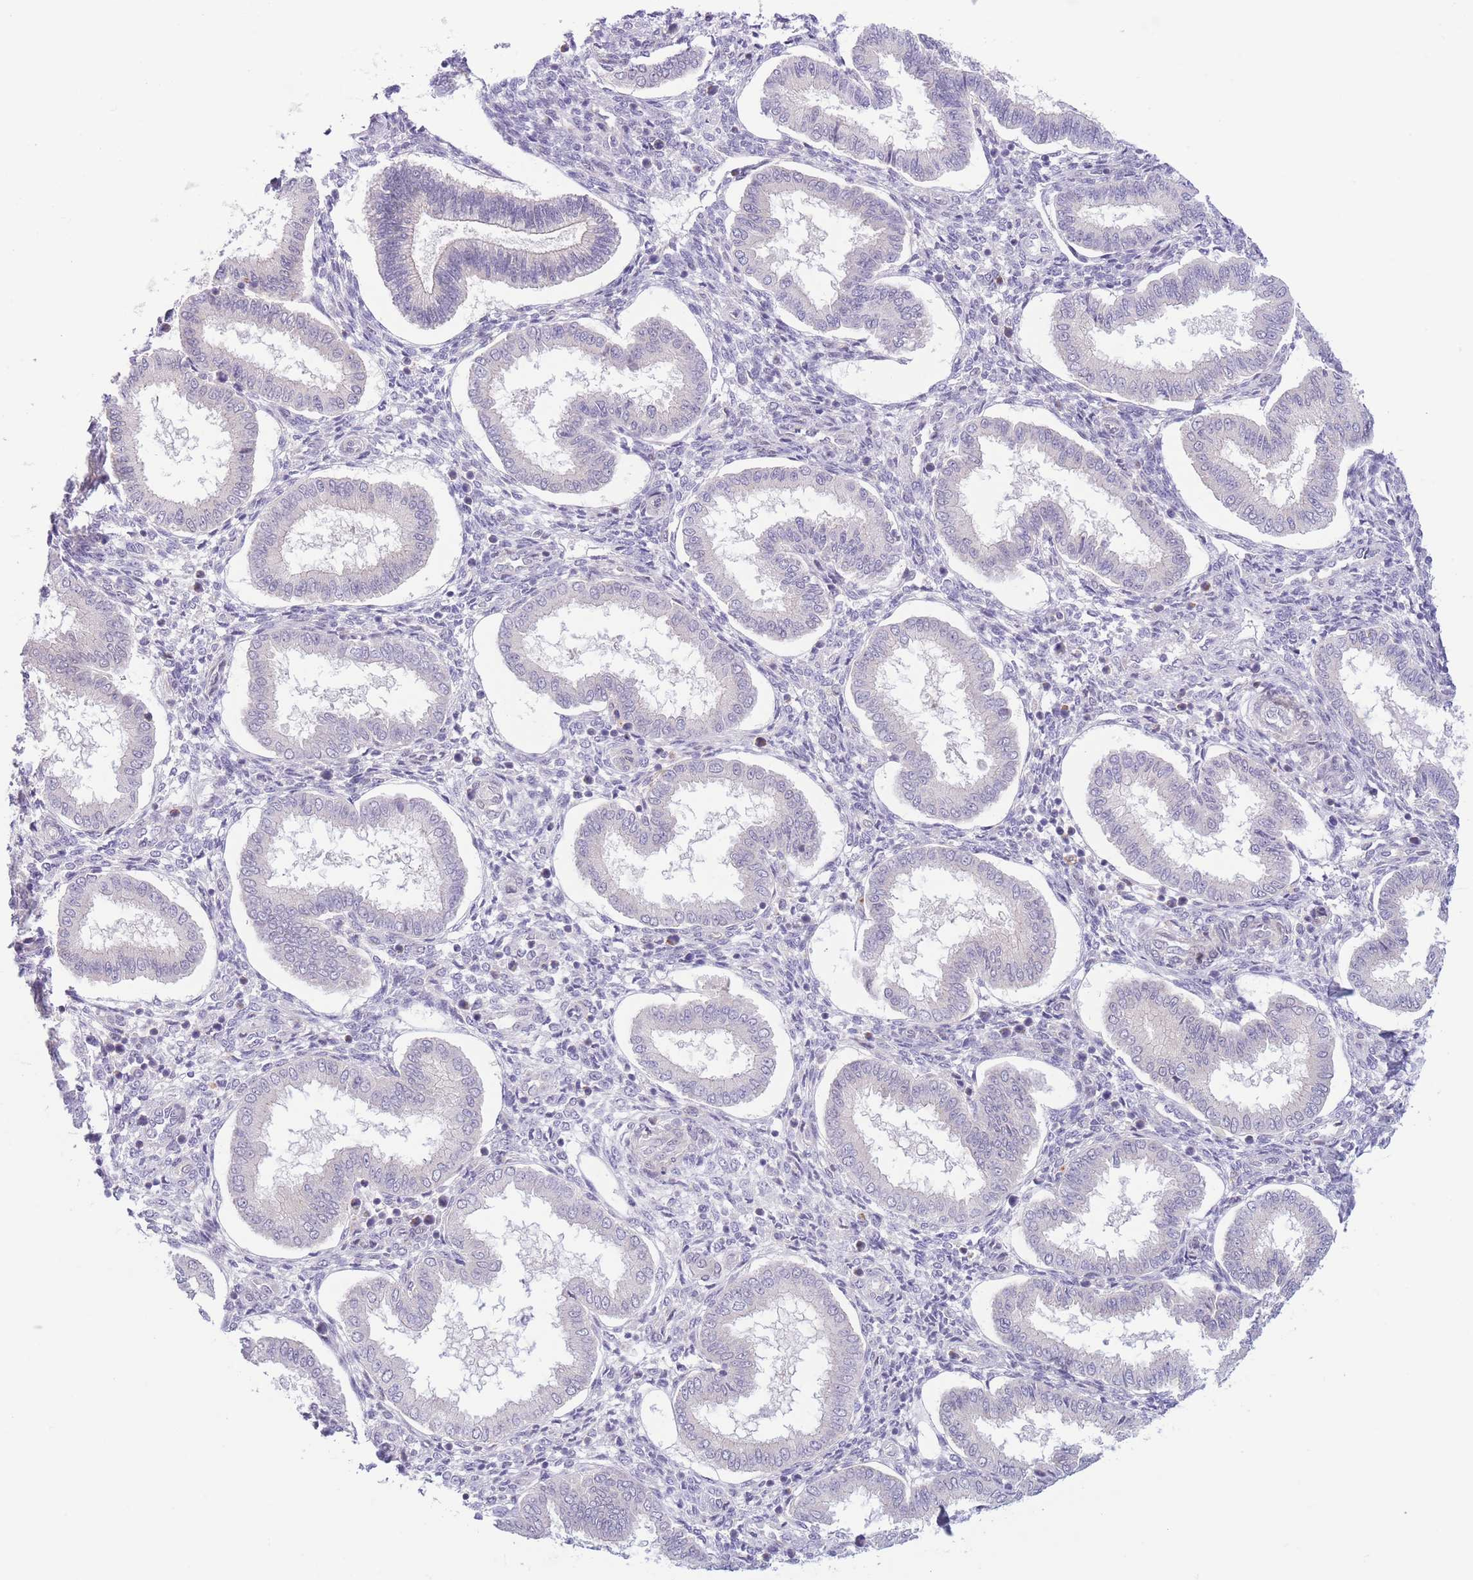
{"staining": {"intensity": "negative", "quantity": "none", "location": "none"}, "tissue": "endometrium", "cell_type": "Cells in endometrial stroma", "image_type": "normal", "snomed": [{"axis": "morphology", "description": "Normal tissue, NOS"}, {"axis": "topography", "description": "Endometrium"}], "caption": "This is an IHC histopathology image of normal endometrium. There is no expression in cells in endometrial stroma.", "gene": "C9orf152", "patient": {"sex": "female", "age": 24}}